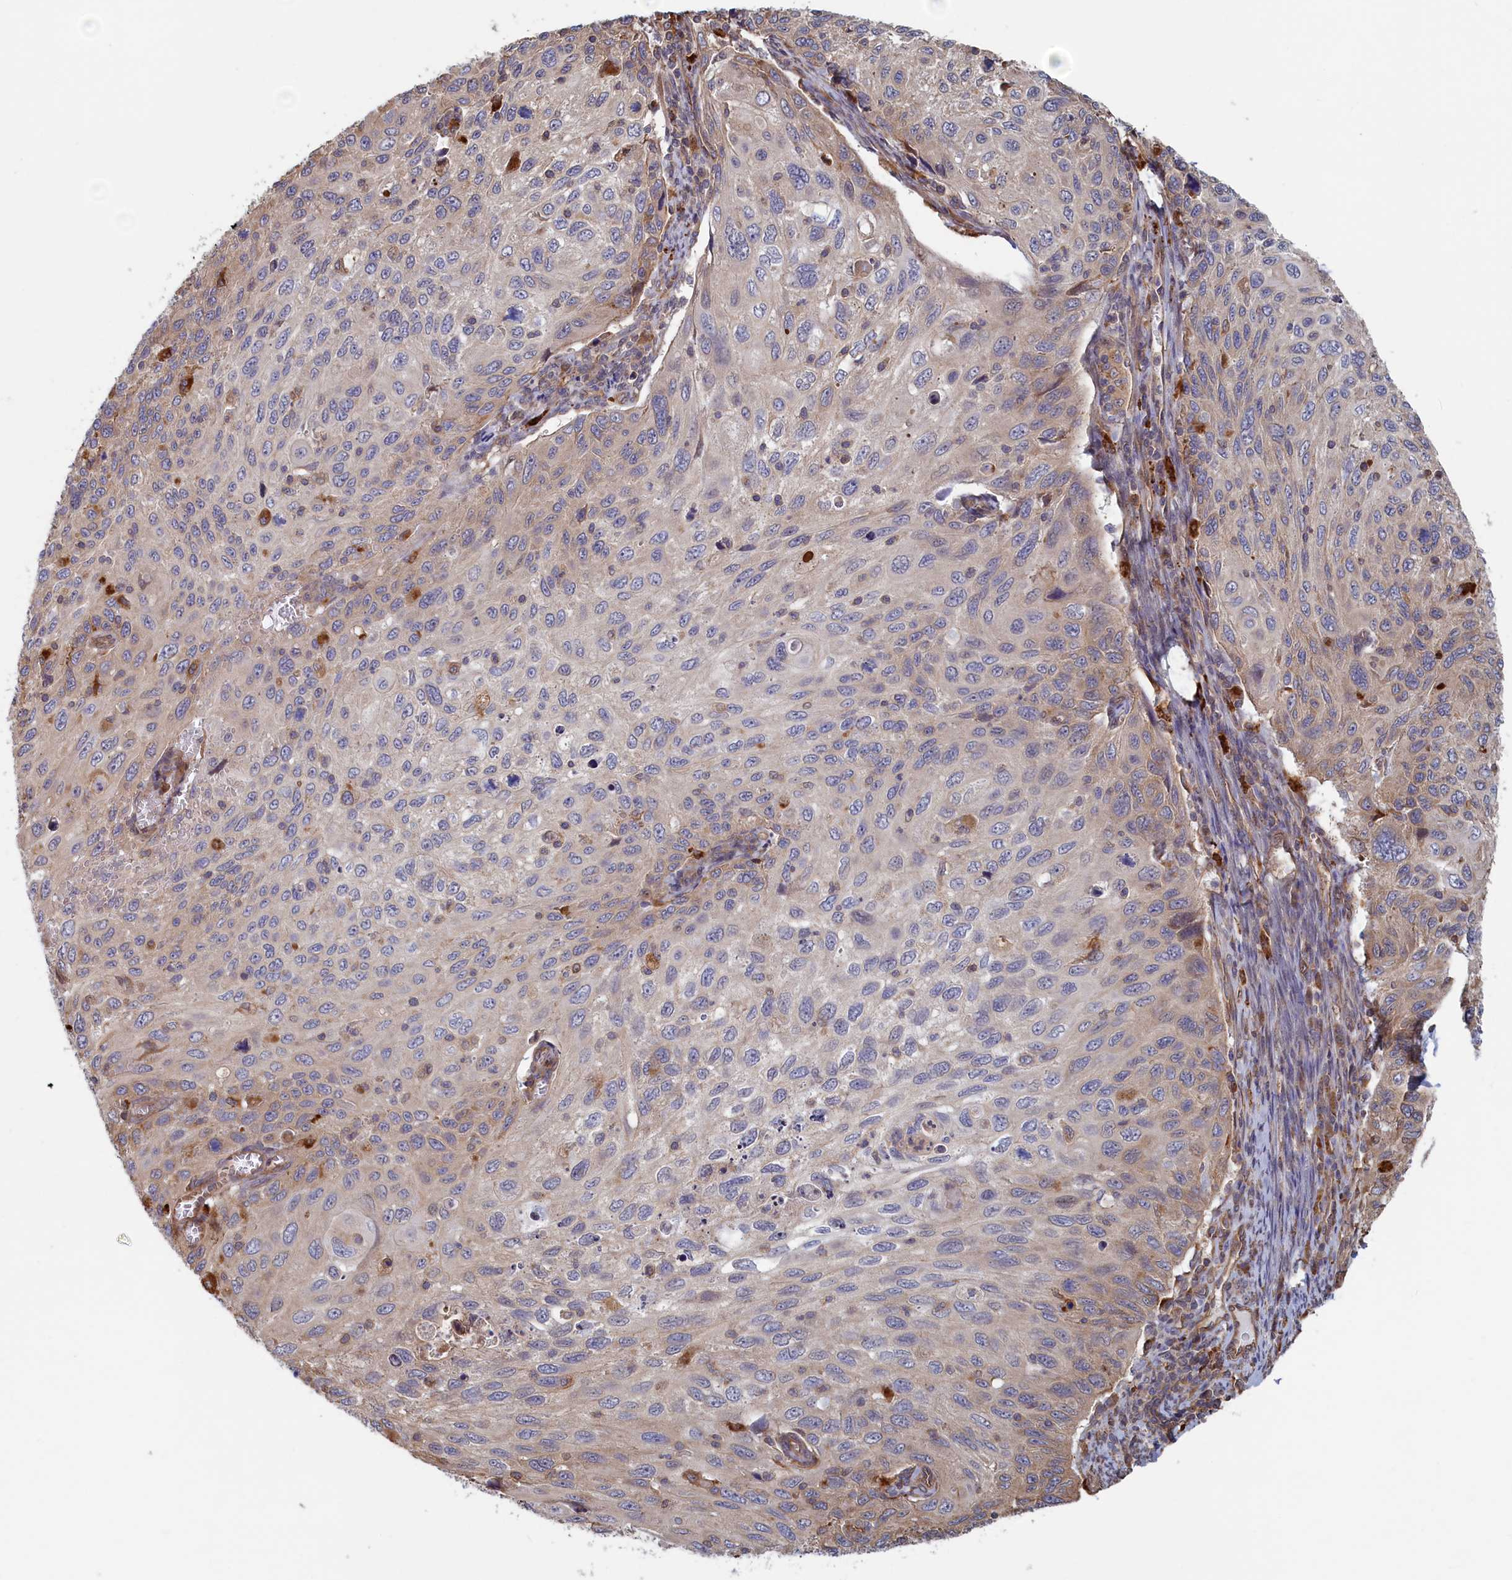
{"staining": {"intensity": "weak", "quantity": "<25%", "location": "cytoplasmic/membranous"}, "tissue": "cervical cancer", "cell_type": "Tumor cells", "image_type": "cancer", "snomed": [{"axis": "morphology", "description": "Squamous cell carcinoma, NOS"}, {"axis": "topography", "description": "Cervix"}], "caption": "Tumor cells show no significant protein staining in cervical cancer. Nuclei are stained in blue.", "gene": "RILPL1", "patient": {"sex": "female", "age": 70}}